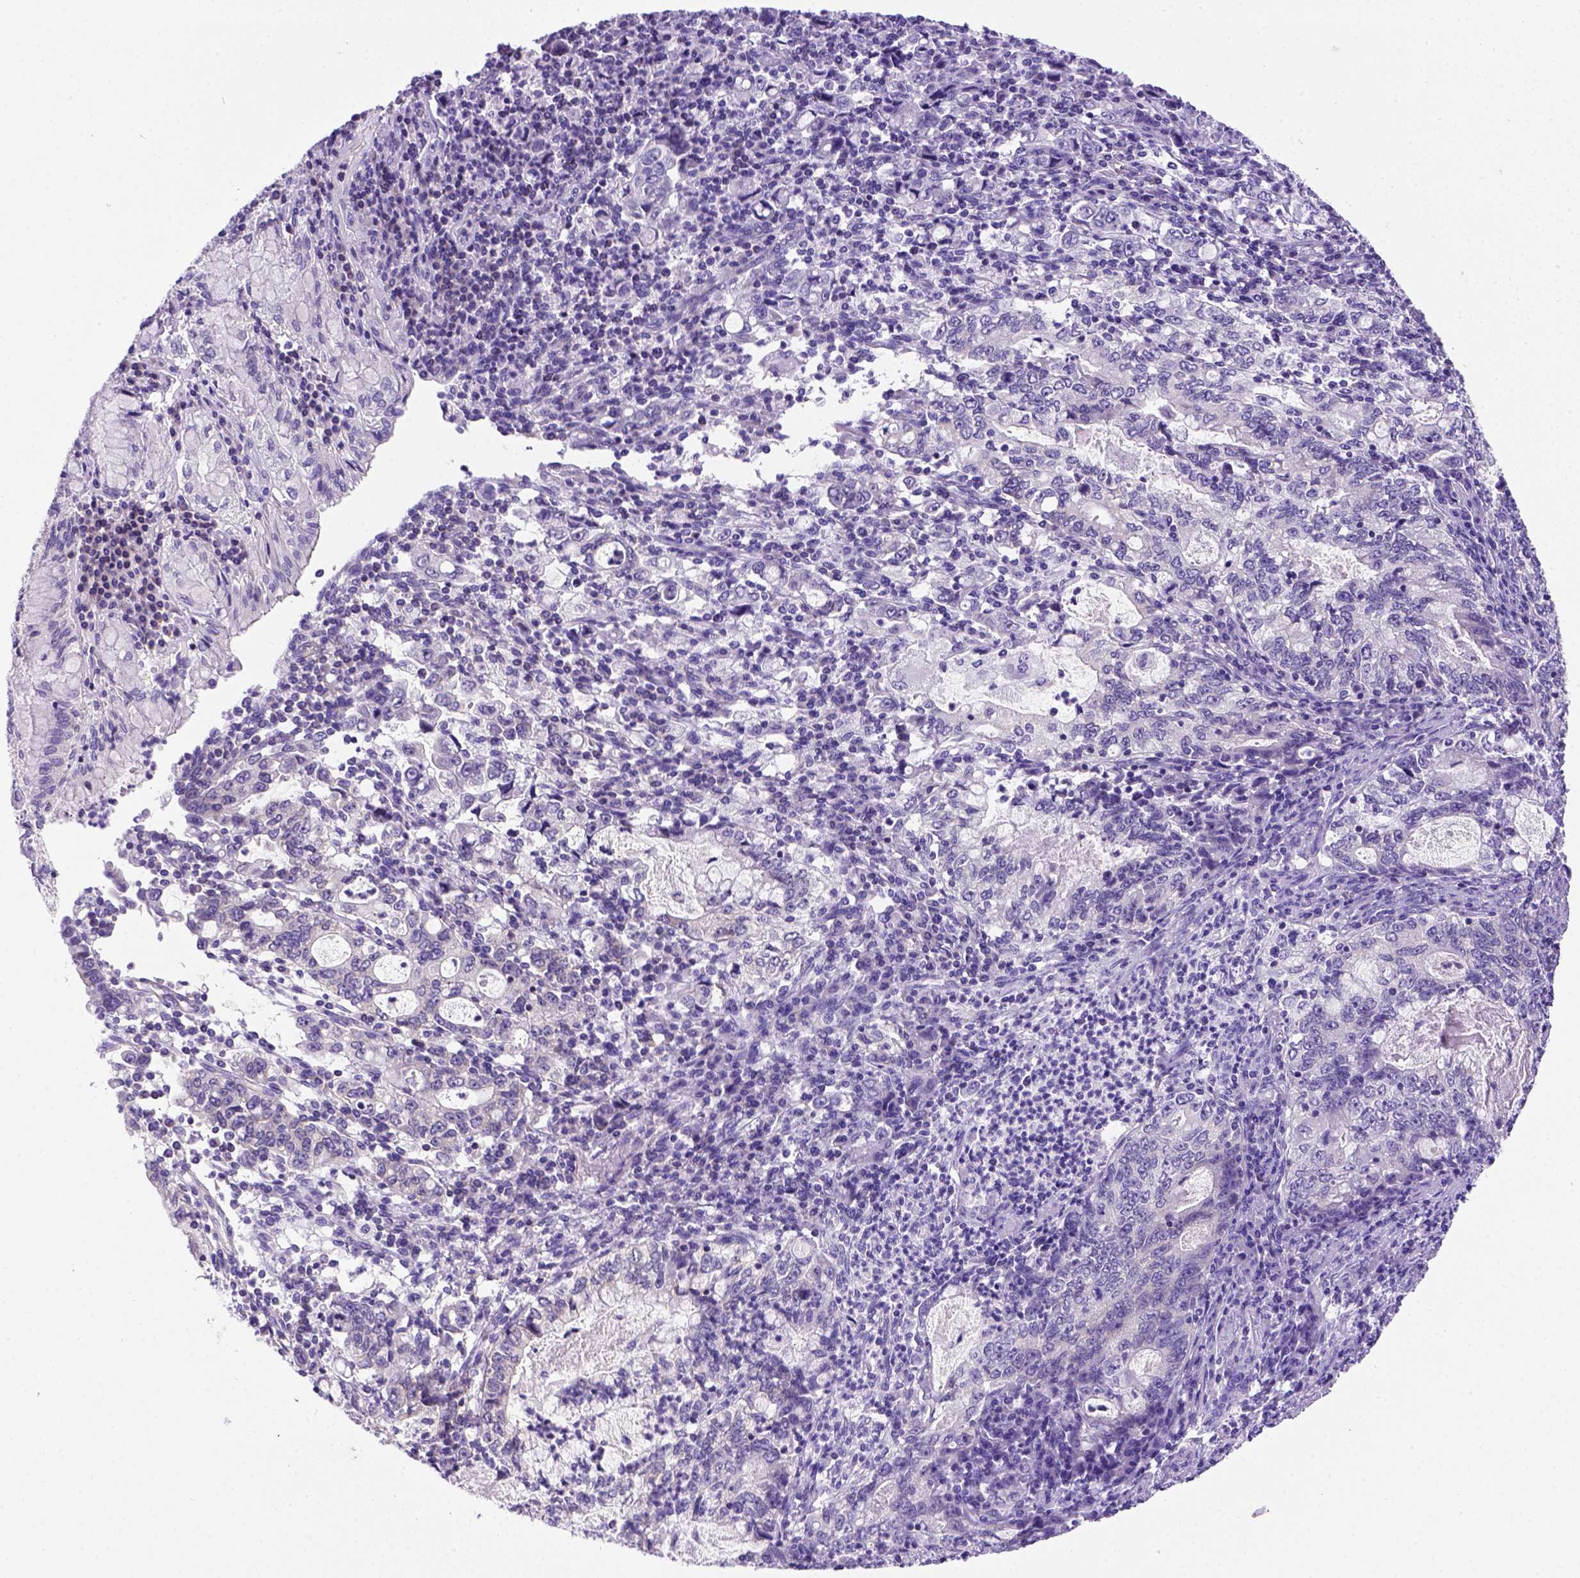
{"staining": {"intensity": "weak", "quantity": "25%-75%", "location": "cytoplasmic/membranous"}, "tissue": "stomach cancer", "cell_type": "Tumor cells", "image_type": "cancer", "snomed": [{"axis": "morphology", "description": "Adenocarcinoma, NOS"}, {"axis": "topography", "description": "Stomach, lower"}], "caption": "This is a micrograph of immunohistochemistry staining of stomach adenocarcinoma, which shows weak positivity in the cytoplasmic/membranous of tumor cells.", "gene": "FOXI1", "patient": {"sex": "female", "age": 72}}